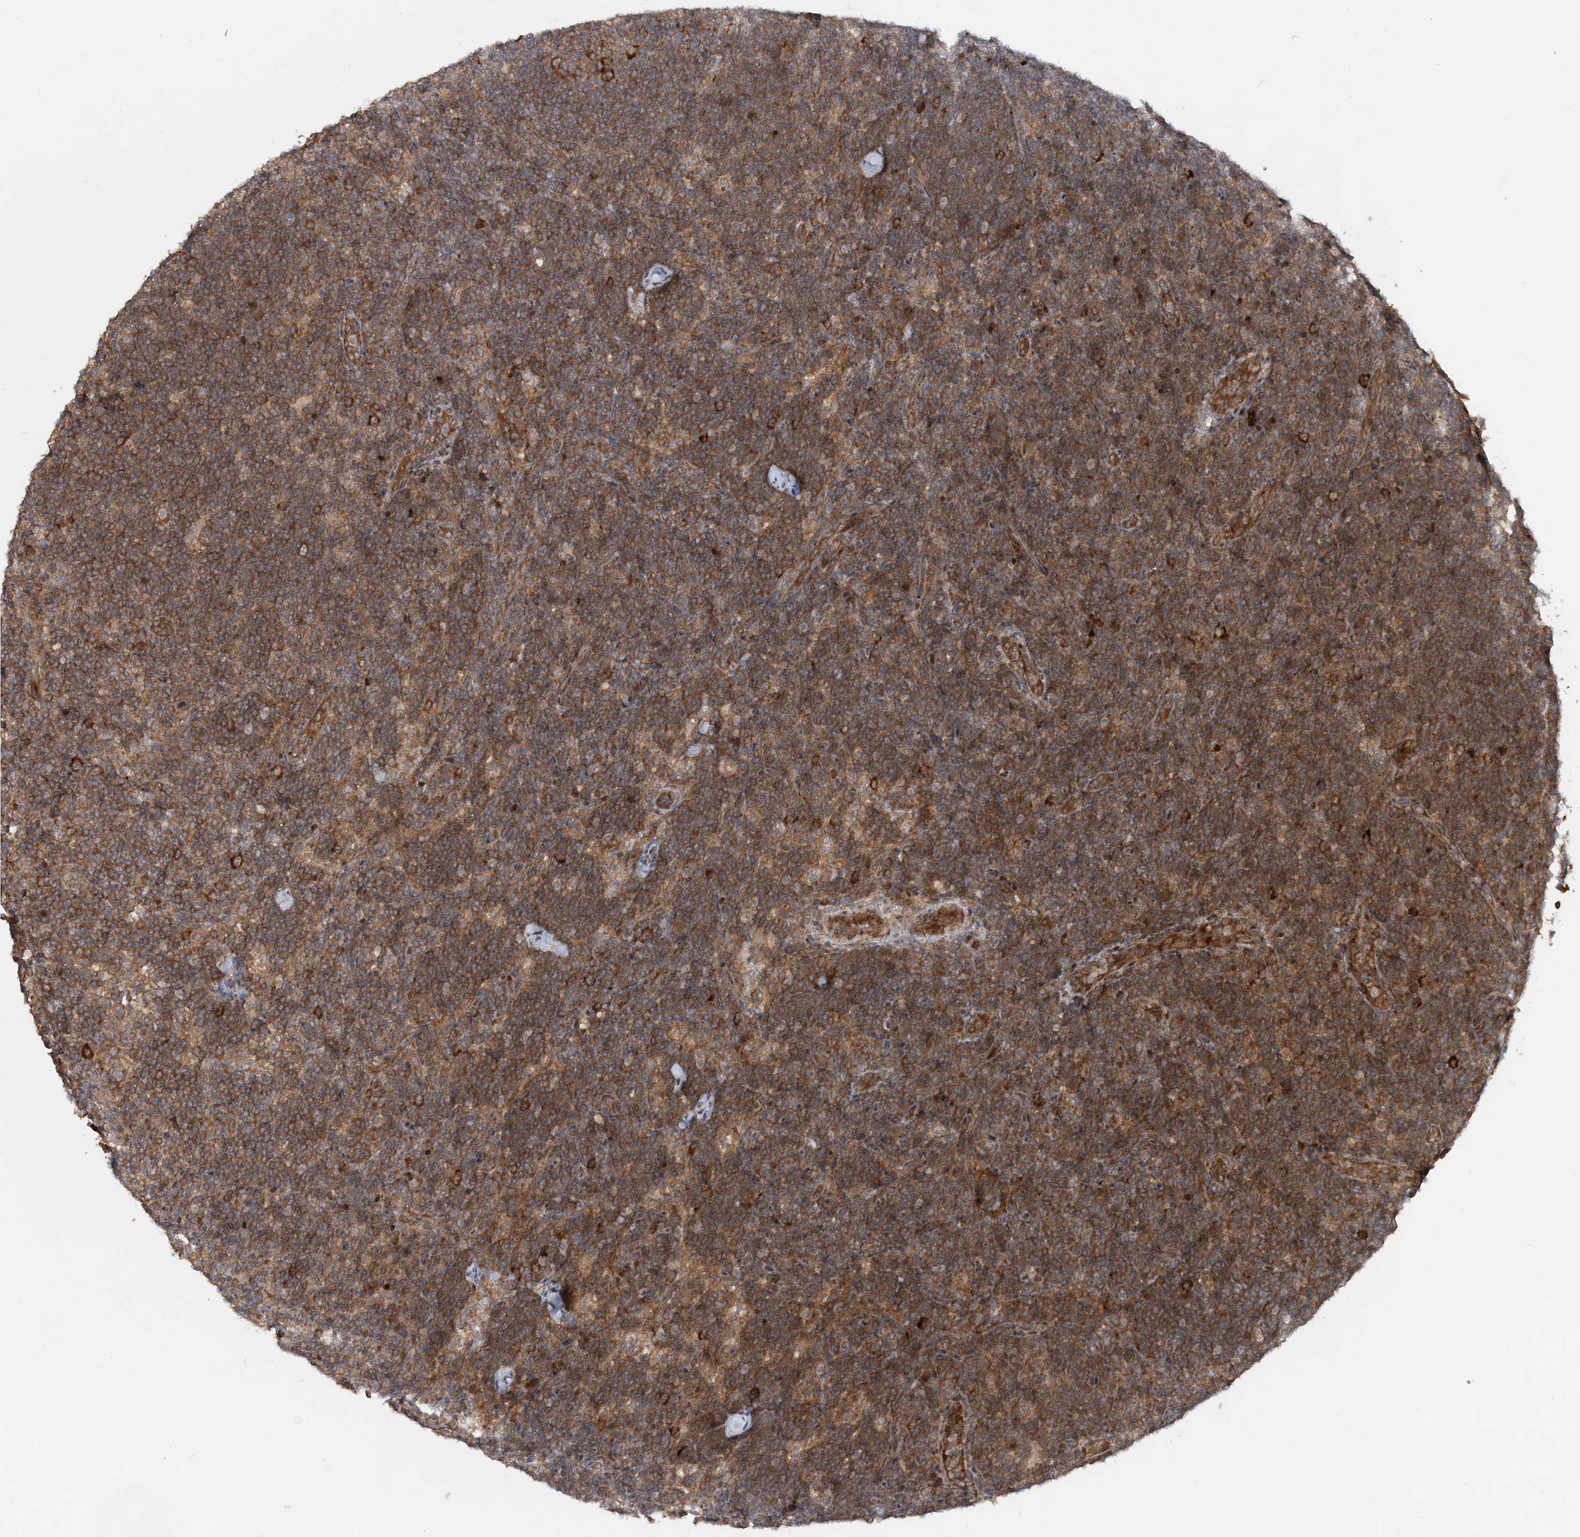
{"staining": {"intensity": "strong", "quantity": ">75%", "location": "cytoplasmic/membranous"}, "tissue": "lymph node", "cell_type": "Germinal center cells", "image_type": "normal", "snomed": [{"axis": "morphology", "description": "Normal tissue, NOS"}, {"axis": "topography", "description": "Lymph node"}], "caption": "A brown stain labels strong cytoplasmic/membranous positivity of a protein in germinal center cells of unremarkable lymph node. (DAB (3,3'-diaminobenzidine) = brown stain, brightfield microscopy at high magnification).", "gene": "GEMIN5", "patient": {"sex": "female", "age": 22}}